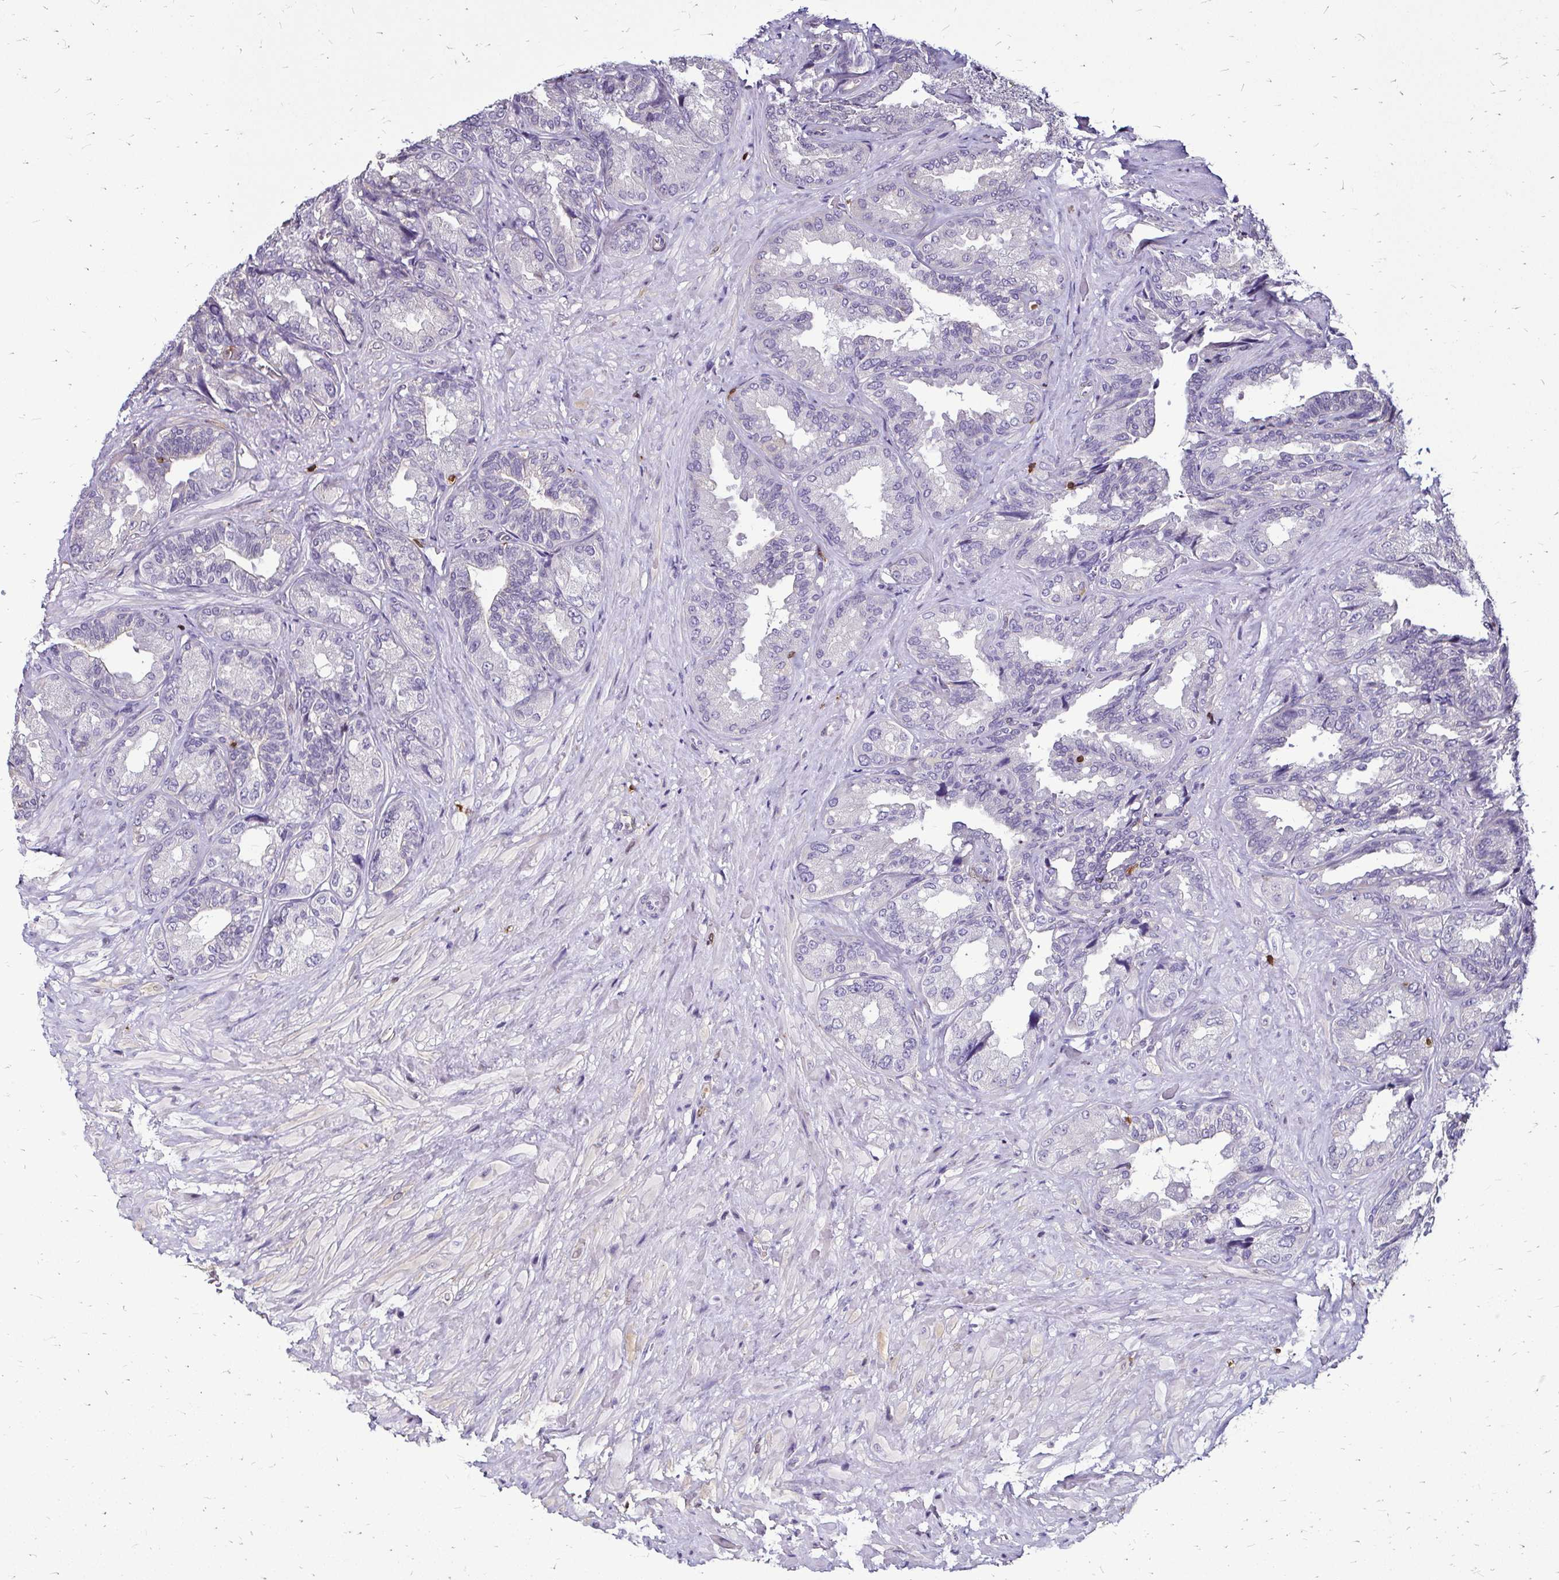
{"staining": {"intensity": "negative", "quantity": "none", "location": "none"}, "tissue": "seminal vesicle", "cell_type": "Glandular cells", "image_type": "normal", "snomed": [{"axis": "morphology", "description": "Normal tissue, NOS"}, {"axis": "topography", "description": "Seminal veicle"}], "caption": "DAB immunohistochemical staining of benign human seminal vesicle demonstrates no significant positivity in glandular cells.", "gene": "ZFP1", "patient": {"sex": "male", "age": 68}}